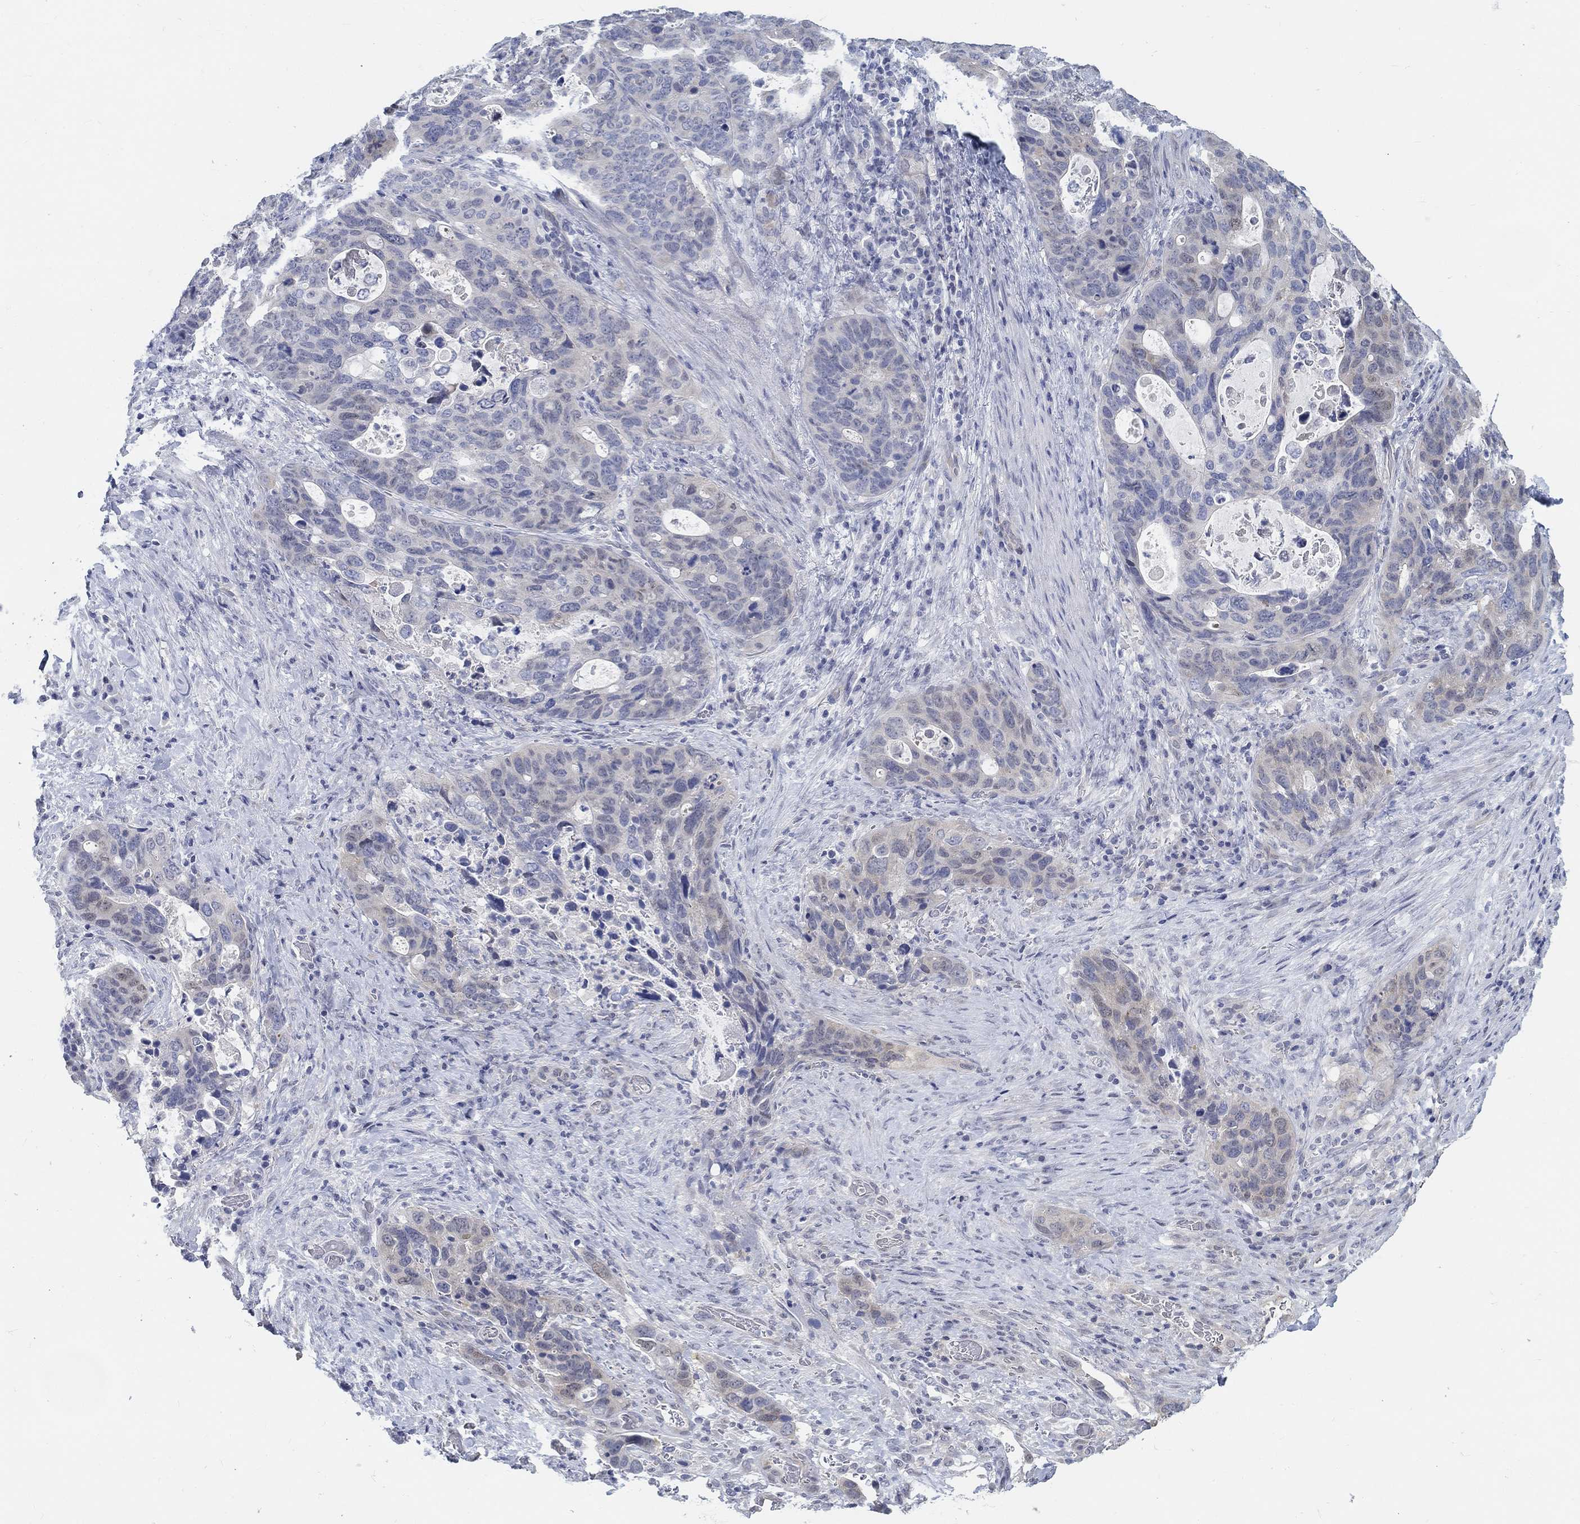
{"staining": {"intensity": "negative", "quantity": "none", "location": "none"}, "tissue": "stomach cancer", "cell_type": "Tumor cells", "image_type": "cancer", "snomed": [{"axis": "morphology", "description": "Adenocarcinoma, NOS"}, {"axis": "topography", "description": "Stomach"}], "caption": "Immunohistochemical staining of adenocarcinoma (stomach) shows no significant positivity in tumor cells.", "gene": "SNTG2", "patient": {"sex": "male", "age": 54}}